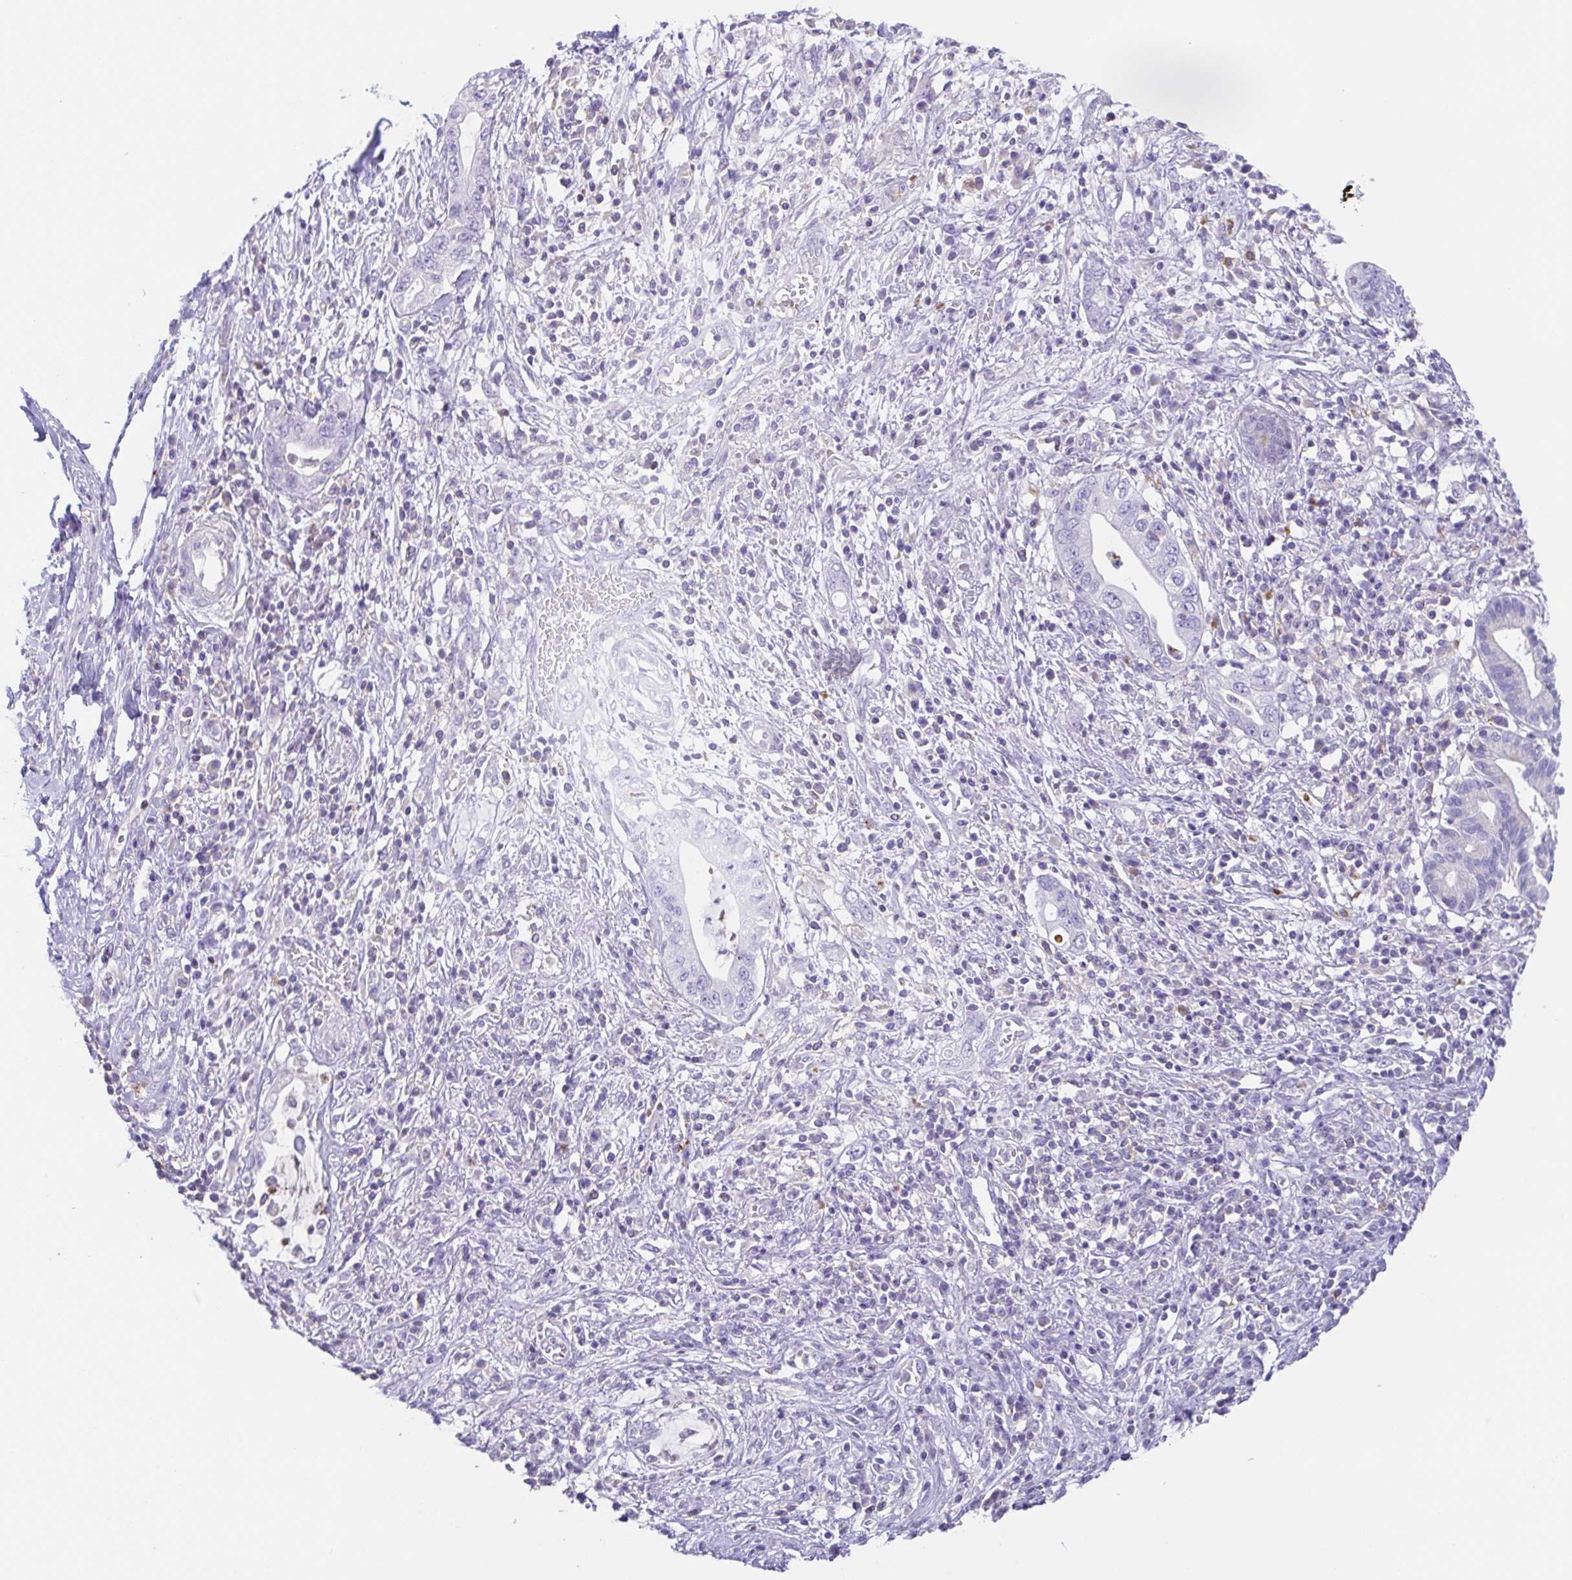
{"staining": {"intensity": "negative", "quantity": "none", "location": "none"}, "tissue": "pancreatic cancer", "cell_type": "Tumor cells", "image_type": "cancer", "snomed": [{"axis": "morphology", "description": "Adenocarcinoma, NOS"}, {"axis": "topography", "description": "Pancreas"}], "caption": "Tumor cells are negative for protein expression in human pancreatic adenocarcinoma.", "gene": "ARPP21", "patient": {"sex": "female", "age": 72}}